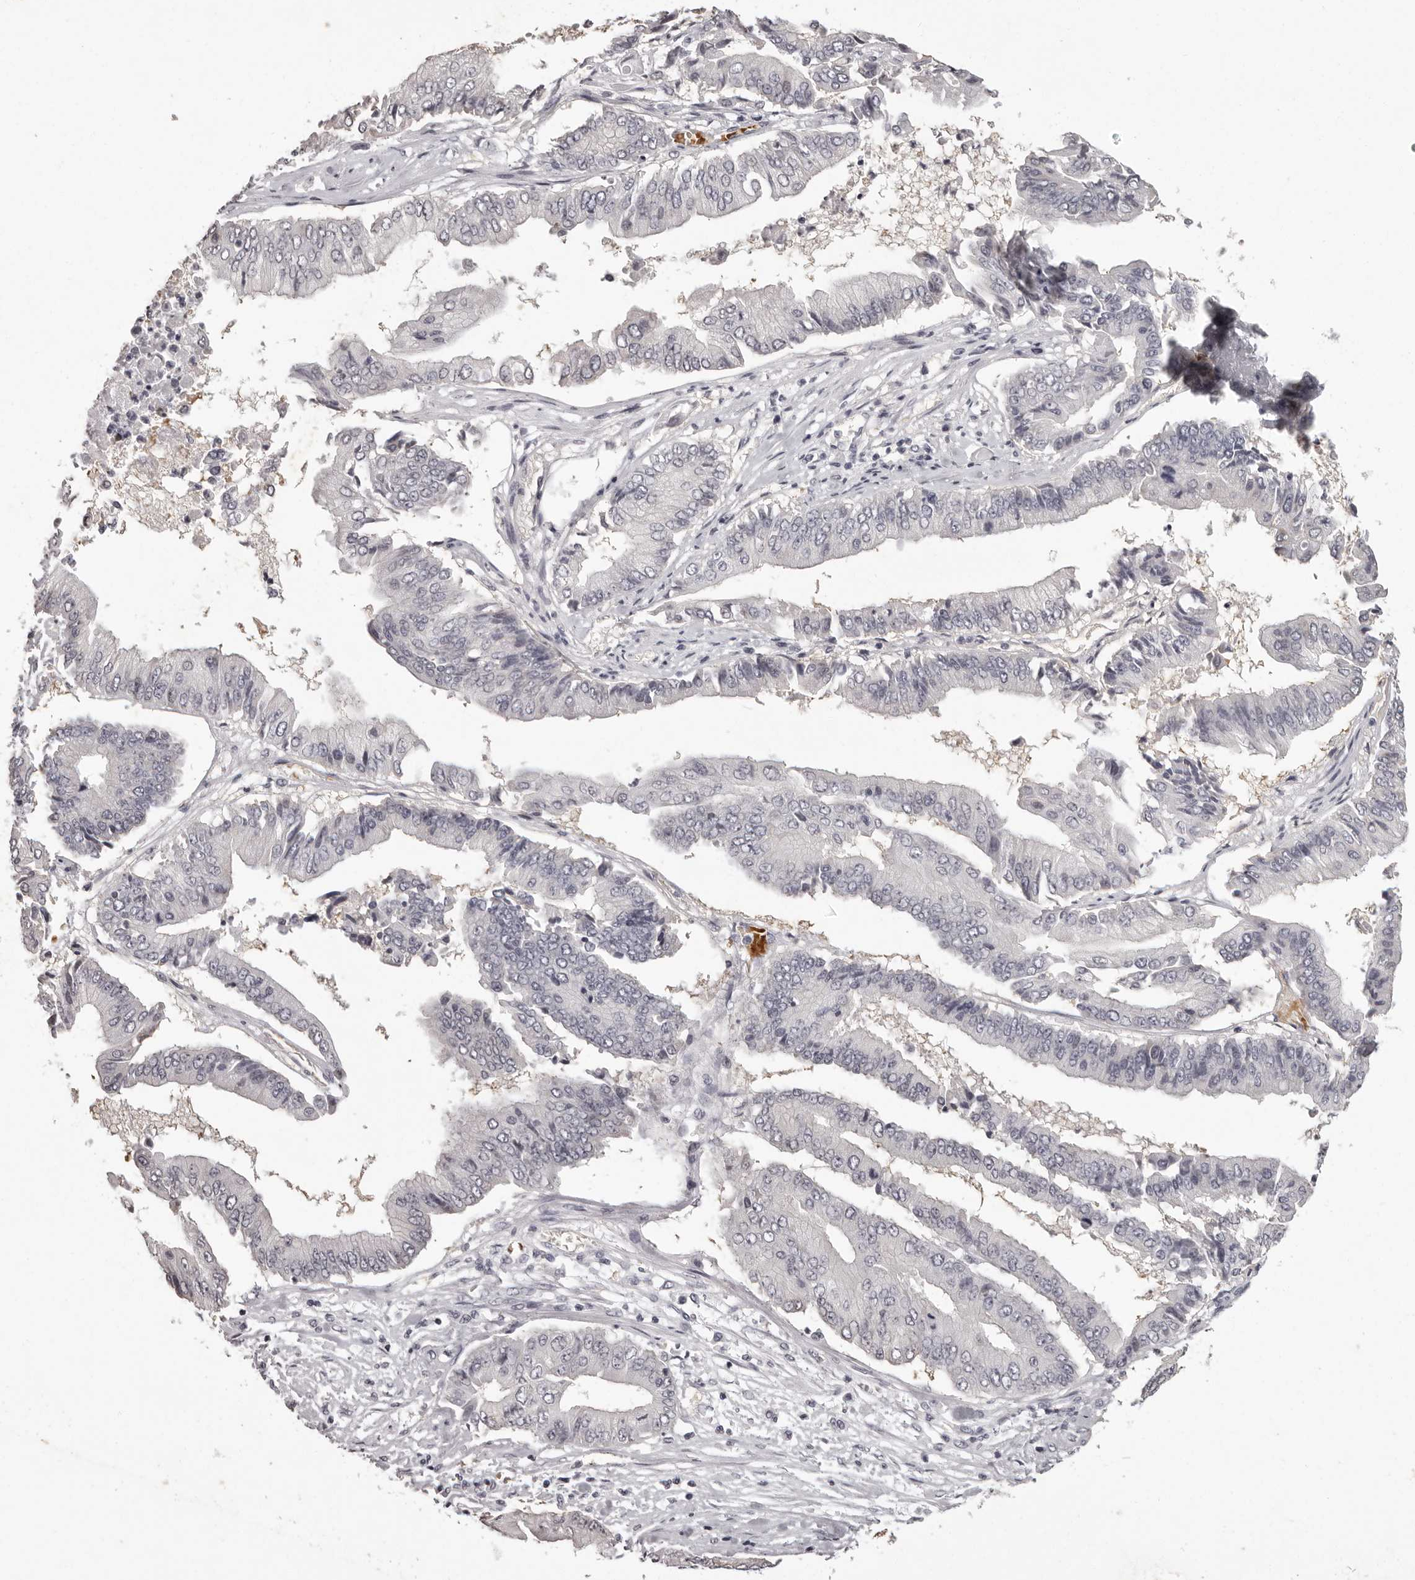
{"staining": {"intensity": "negative", "quantity": "none", "location": "none"}, "tissue": "pancreatic cancer", "cell_type": "Tumor cells", "image_type": "cancer", "snomed": [{"axis": "morphology", "description": "Adenocarcinoma, NOS"}, {"axis": "topography", "description": "Pancreas"}], "caption": "High magnification brightfield microscopy of pancreatic cancer stained with DAB (brown) and counterstained with hematoxylin (blue): tumor cells show no significant staining. The staining was performed using DAB to visualize the protein expression in brown, while the nuclei were stained in blue with hematoxylin (Magnification: 20x).", "gene": "C8orf74", "patient": {"sex": "female", "age": 77}}